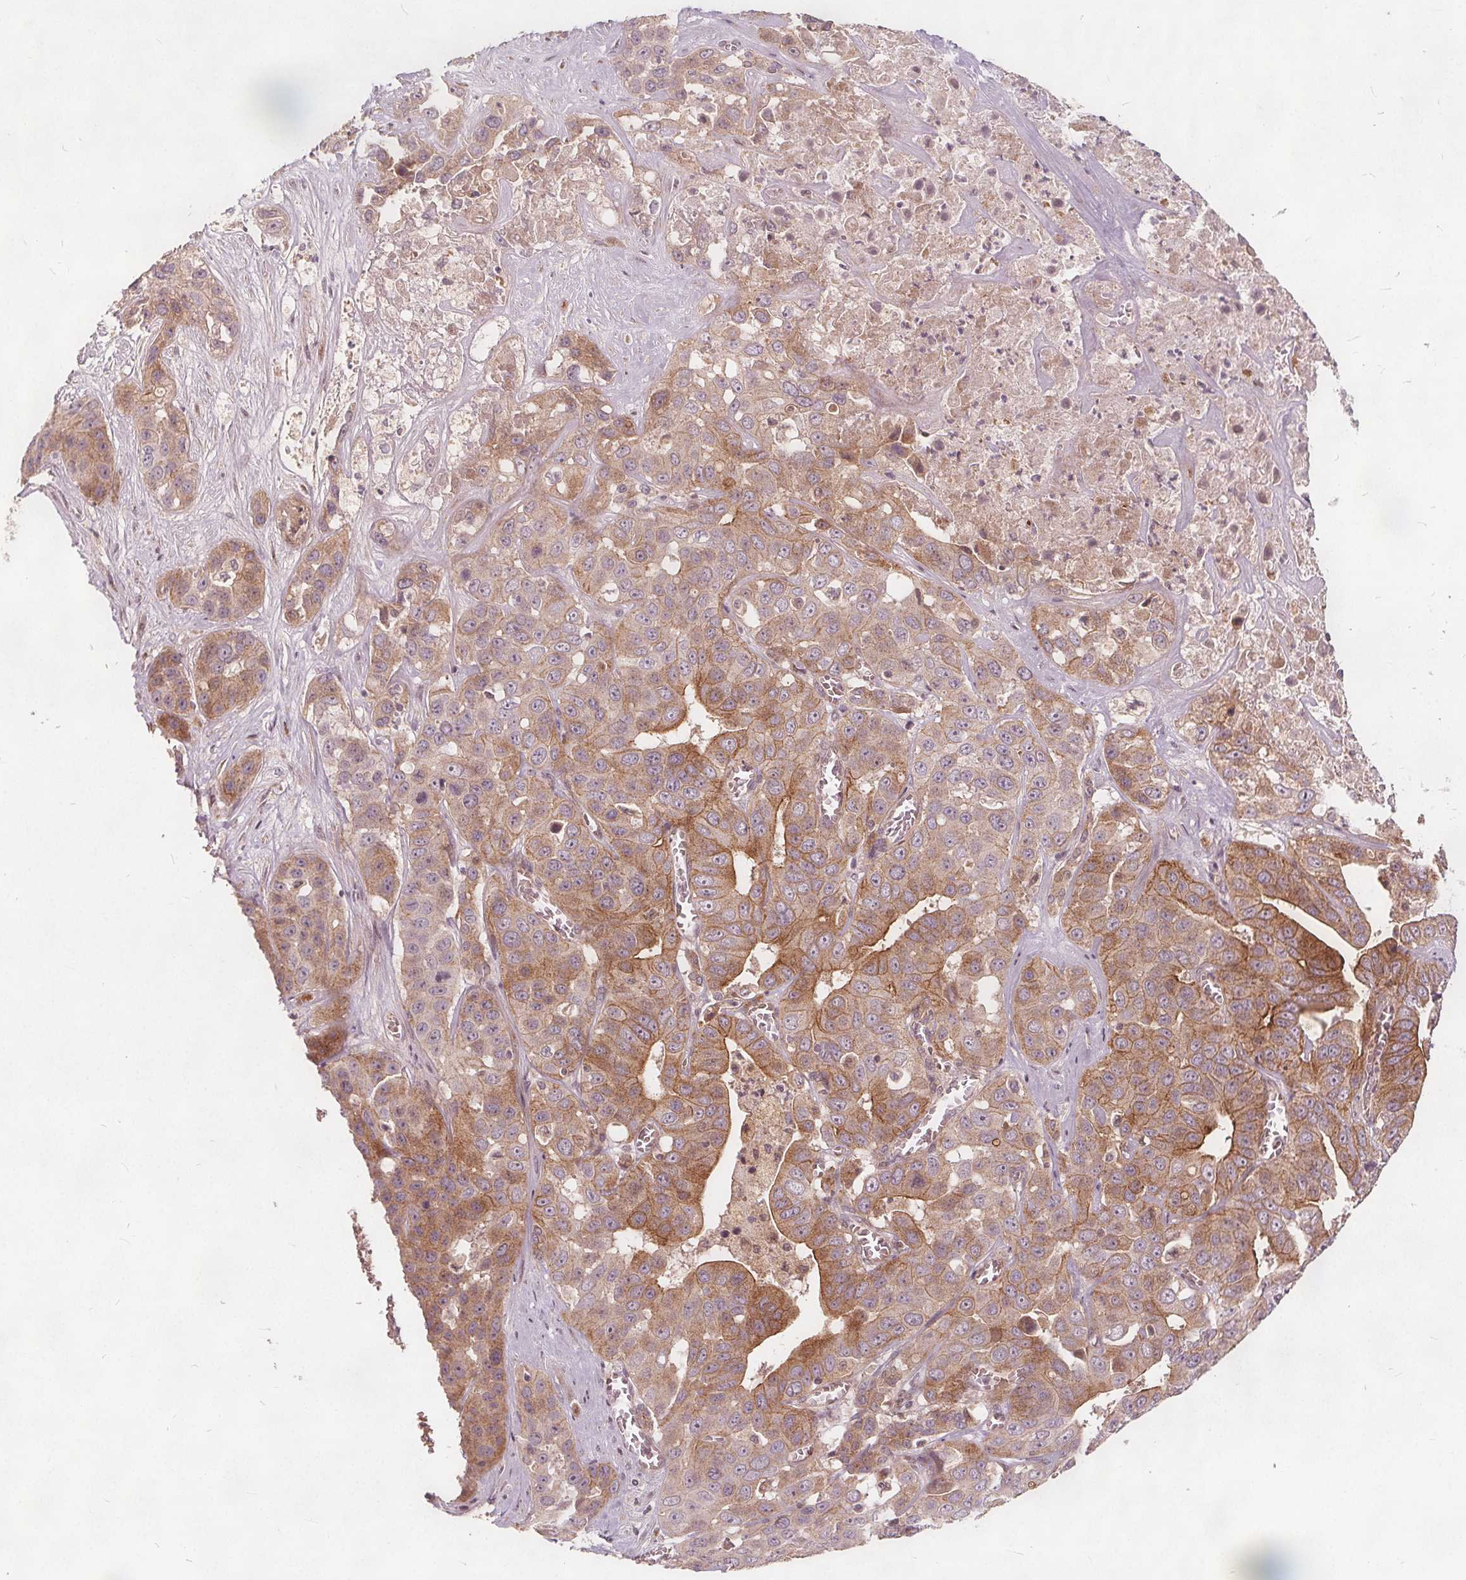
{"staining": {"intensity": "moderate", "quantity": ">75%", "location": "cytoplasmic/membranous"}, "tissue": "liver cancer", "cell_type": "Tumor cells", "image_type": "cancer", "snomed": [{"axis": "morphology", "description": "Cholangiocarcinoma"}, {"axis": "topography", "description": "Liver"}], "caption": "The micrograph shows staining of liver cancer (cholangiocarcinoma), revealing moderate cytoplasmic/membranous protein staining (brown color) within tumor cells.", "gene": "PTPRT", "patient": {"sex": "female", "age": 52}}